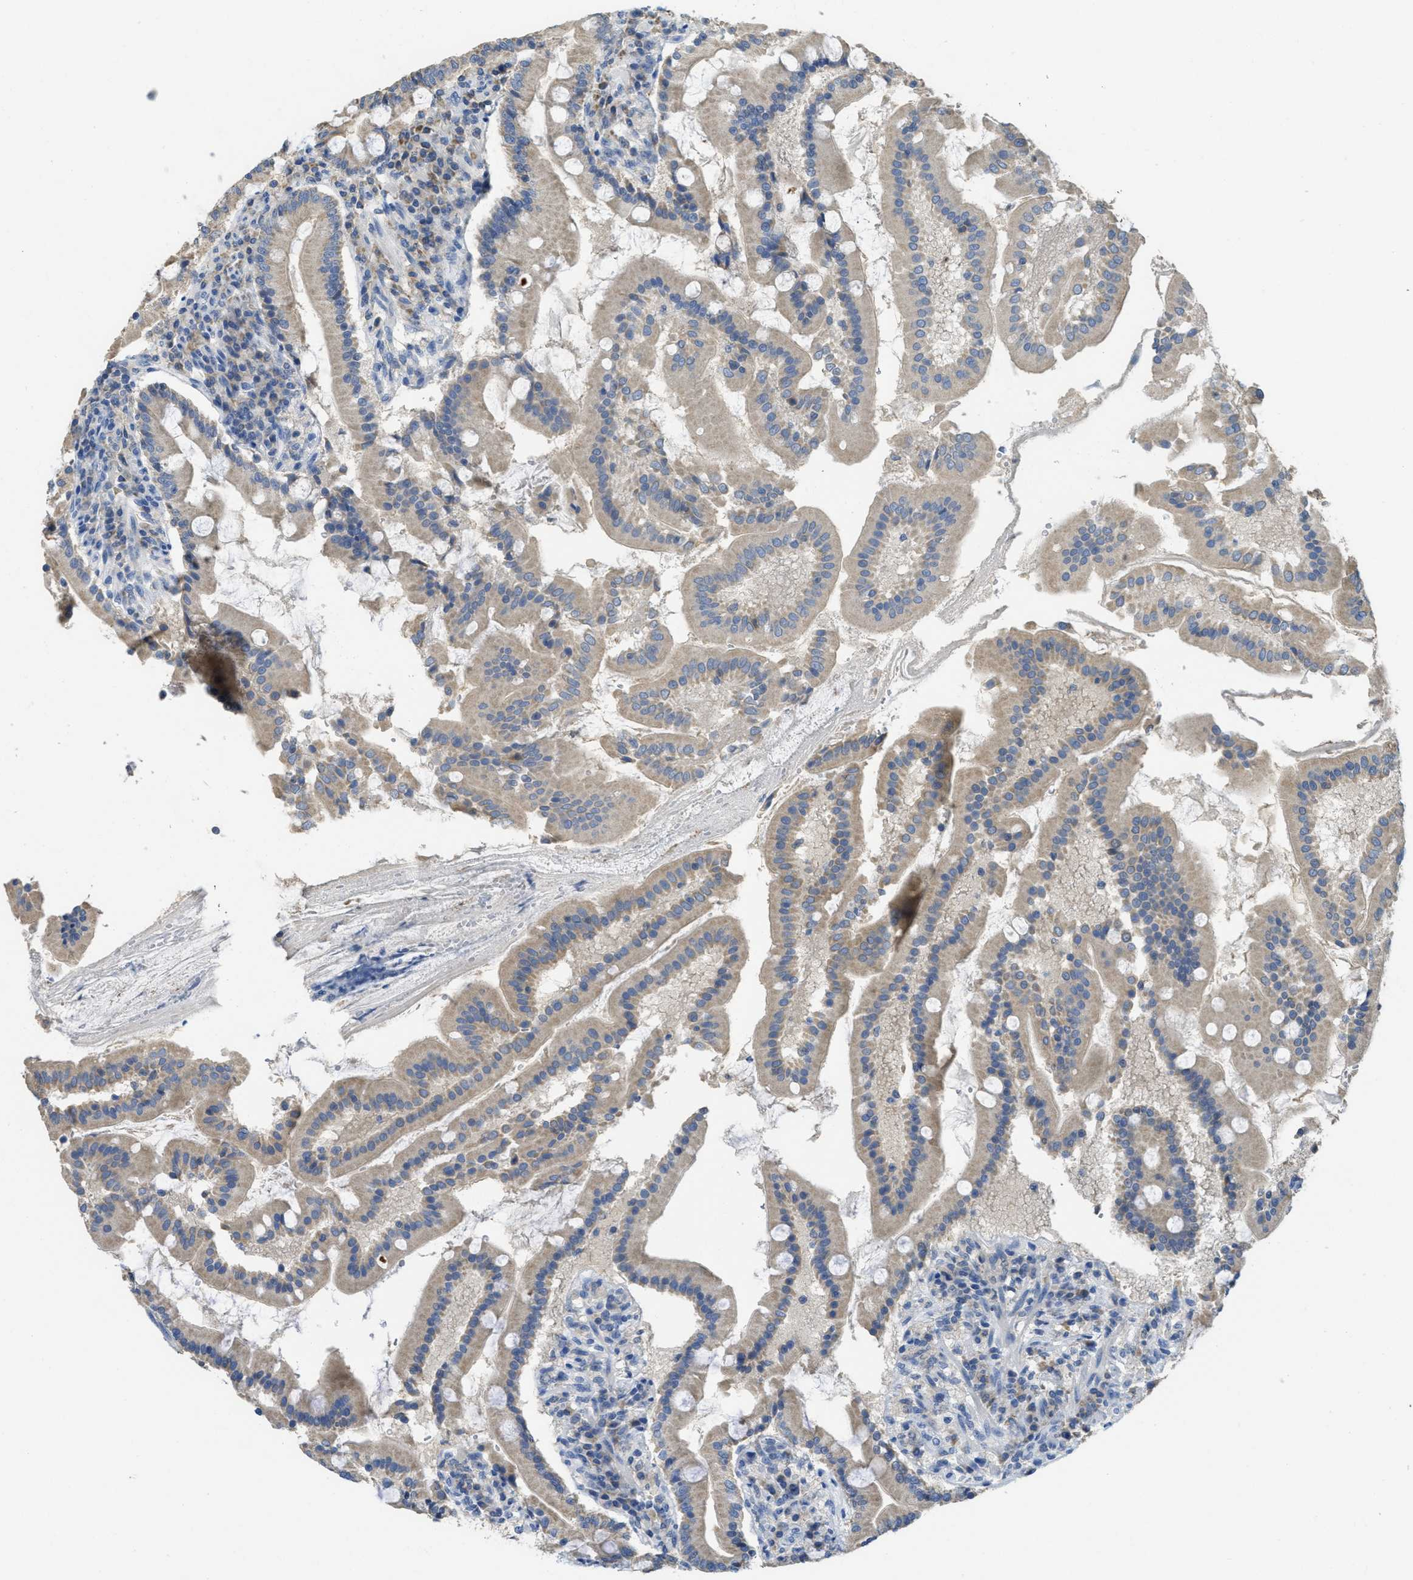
{"staining": {"intensity": "moderate", "quantity": ">75%", "location": "cytoplasmic/membranous"}, "tissue": "duodenum", "cell_type": "Glandular cells", "image_type": "normal", "snomed": [{"axis": "morphology", "description": "Normal tissue, NOS"}, {"axis": "topography", "description": "Duodenum"}], "caption": "IHC (DAB) staining of normal human duodenum shows moderate cytoplasmic/membranous protein expression in about >75% of glandular cells.", "gene": "SFXN2", "patient": {"sex": "male", "age": 50}}